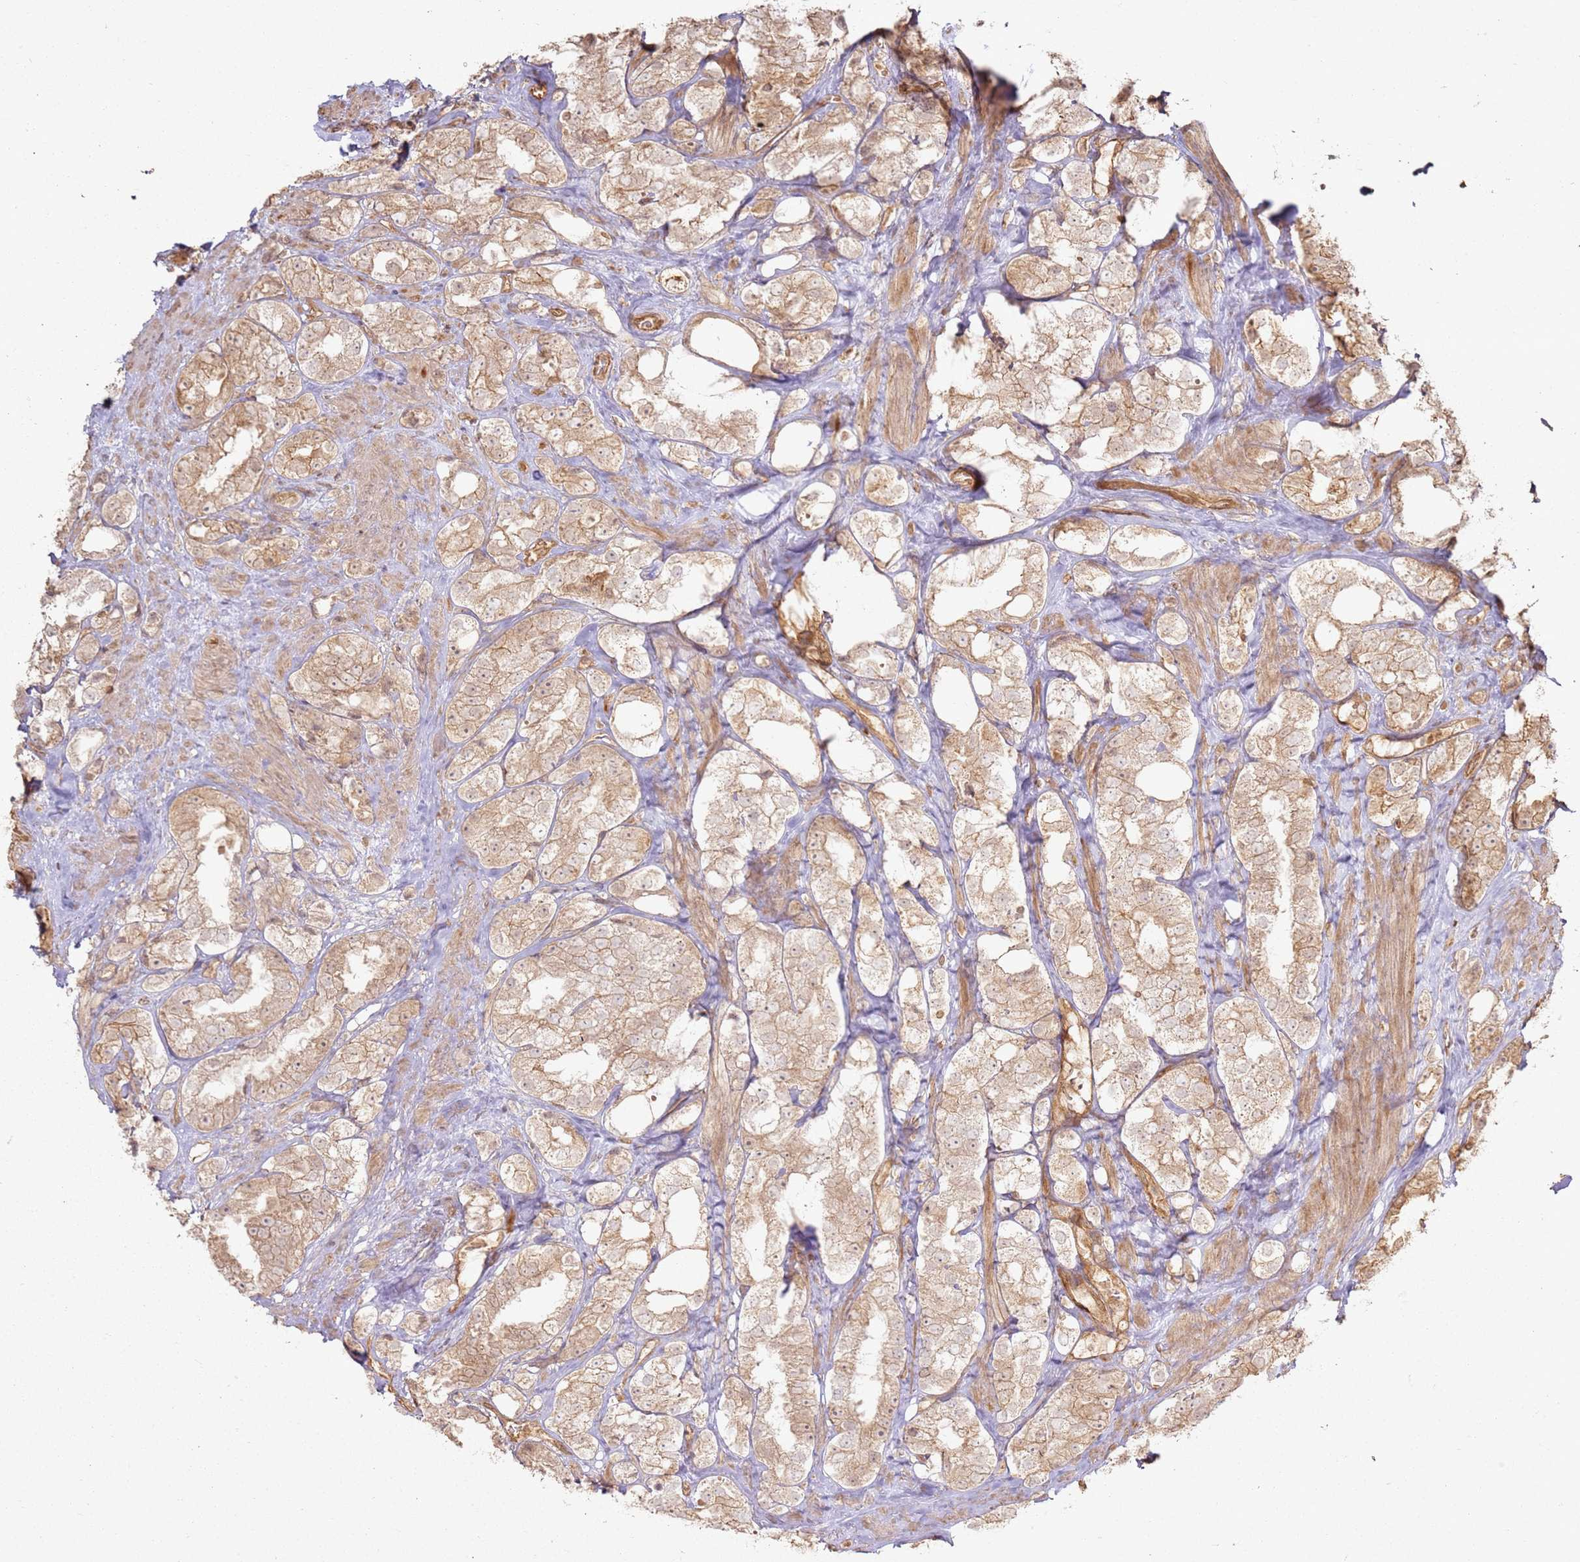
{"staining": {"intensity": "weak", "quantity": ">75%", "location": "cytoplasmic/membranous"}, "tissue": "prostate cancer", "cell_type": "Tumor cells", "image_type": "cancer", "snomed": [{"axis": "morphology", "description": "Adenocarcinoma, NOS"}, {"axis": "topography", "description": "Prostate"}], "caption": "The micrograph exhibits a brown stain indicating the presence of a protein in the cytoplasmic/membranous of tumor cells in prostate adenocarcinoma.", "gene": "ZNF776", "patient": {"sex": "male", "age": 79}}